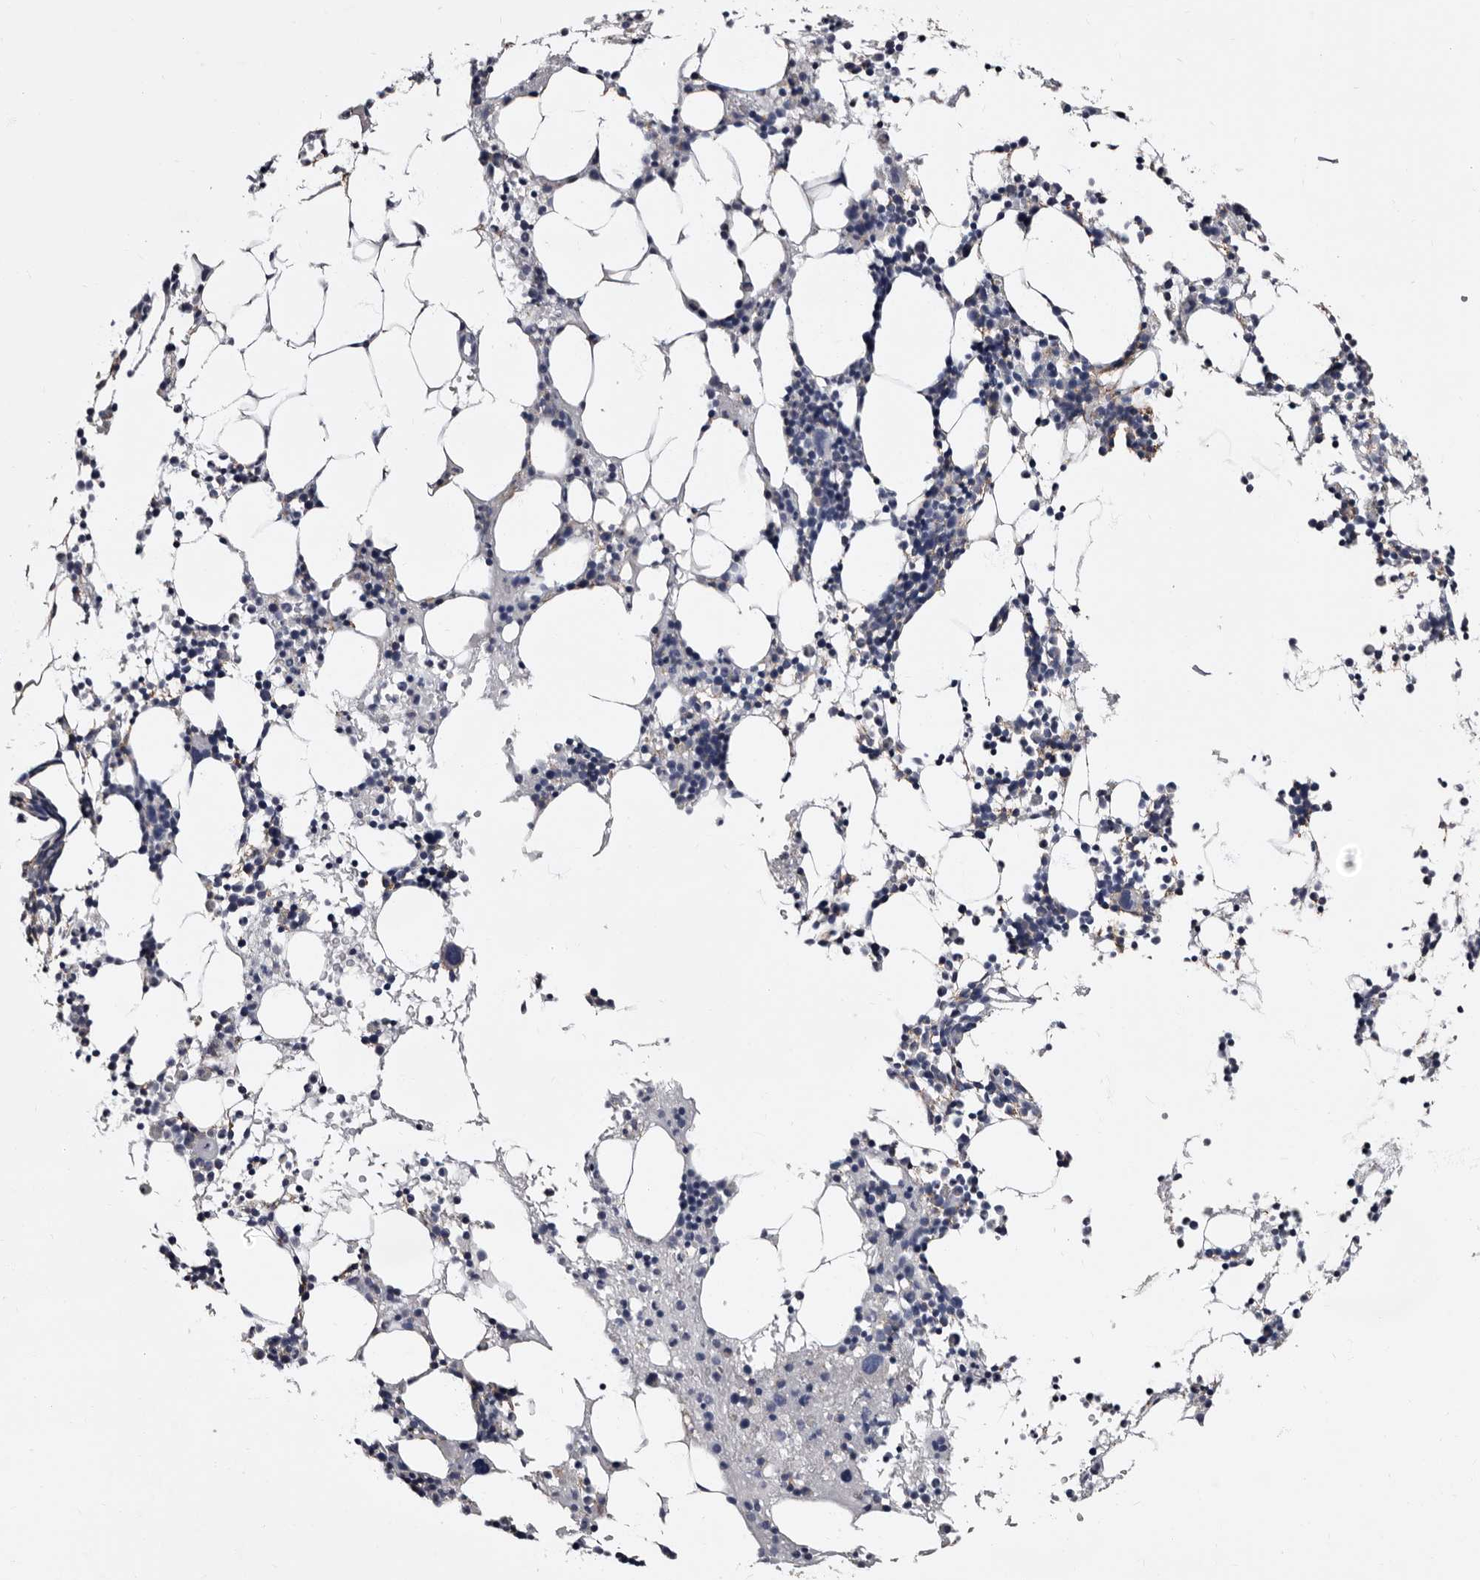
{"staining": {"intensity": "negative", "quantity": "none", "location": "none"}, "tissue": "bone marrow", "cell_type": "Hematopoietic cells", "image_type": "normal", "snomed": [{"axis": "morphology", "description": "Normal tissue, NOS"}, {"axis": "morphology", "description": "Inflammation, NOS"}, {"axis": "topography", "description": "Bone marrow"}], "caption": "DAB (3,3'-diaminobenzidine) immunohistochemical staining of unremarkable human bone marrow exhibits no significant expression in hematopoietic cells.", "gene": "EPB41L3", "patient": {"sex": "male", "age": 31}}